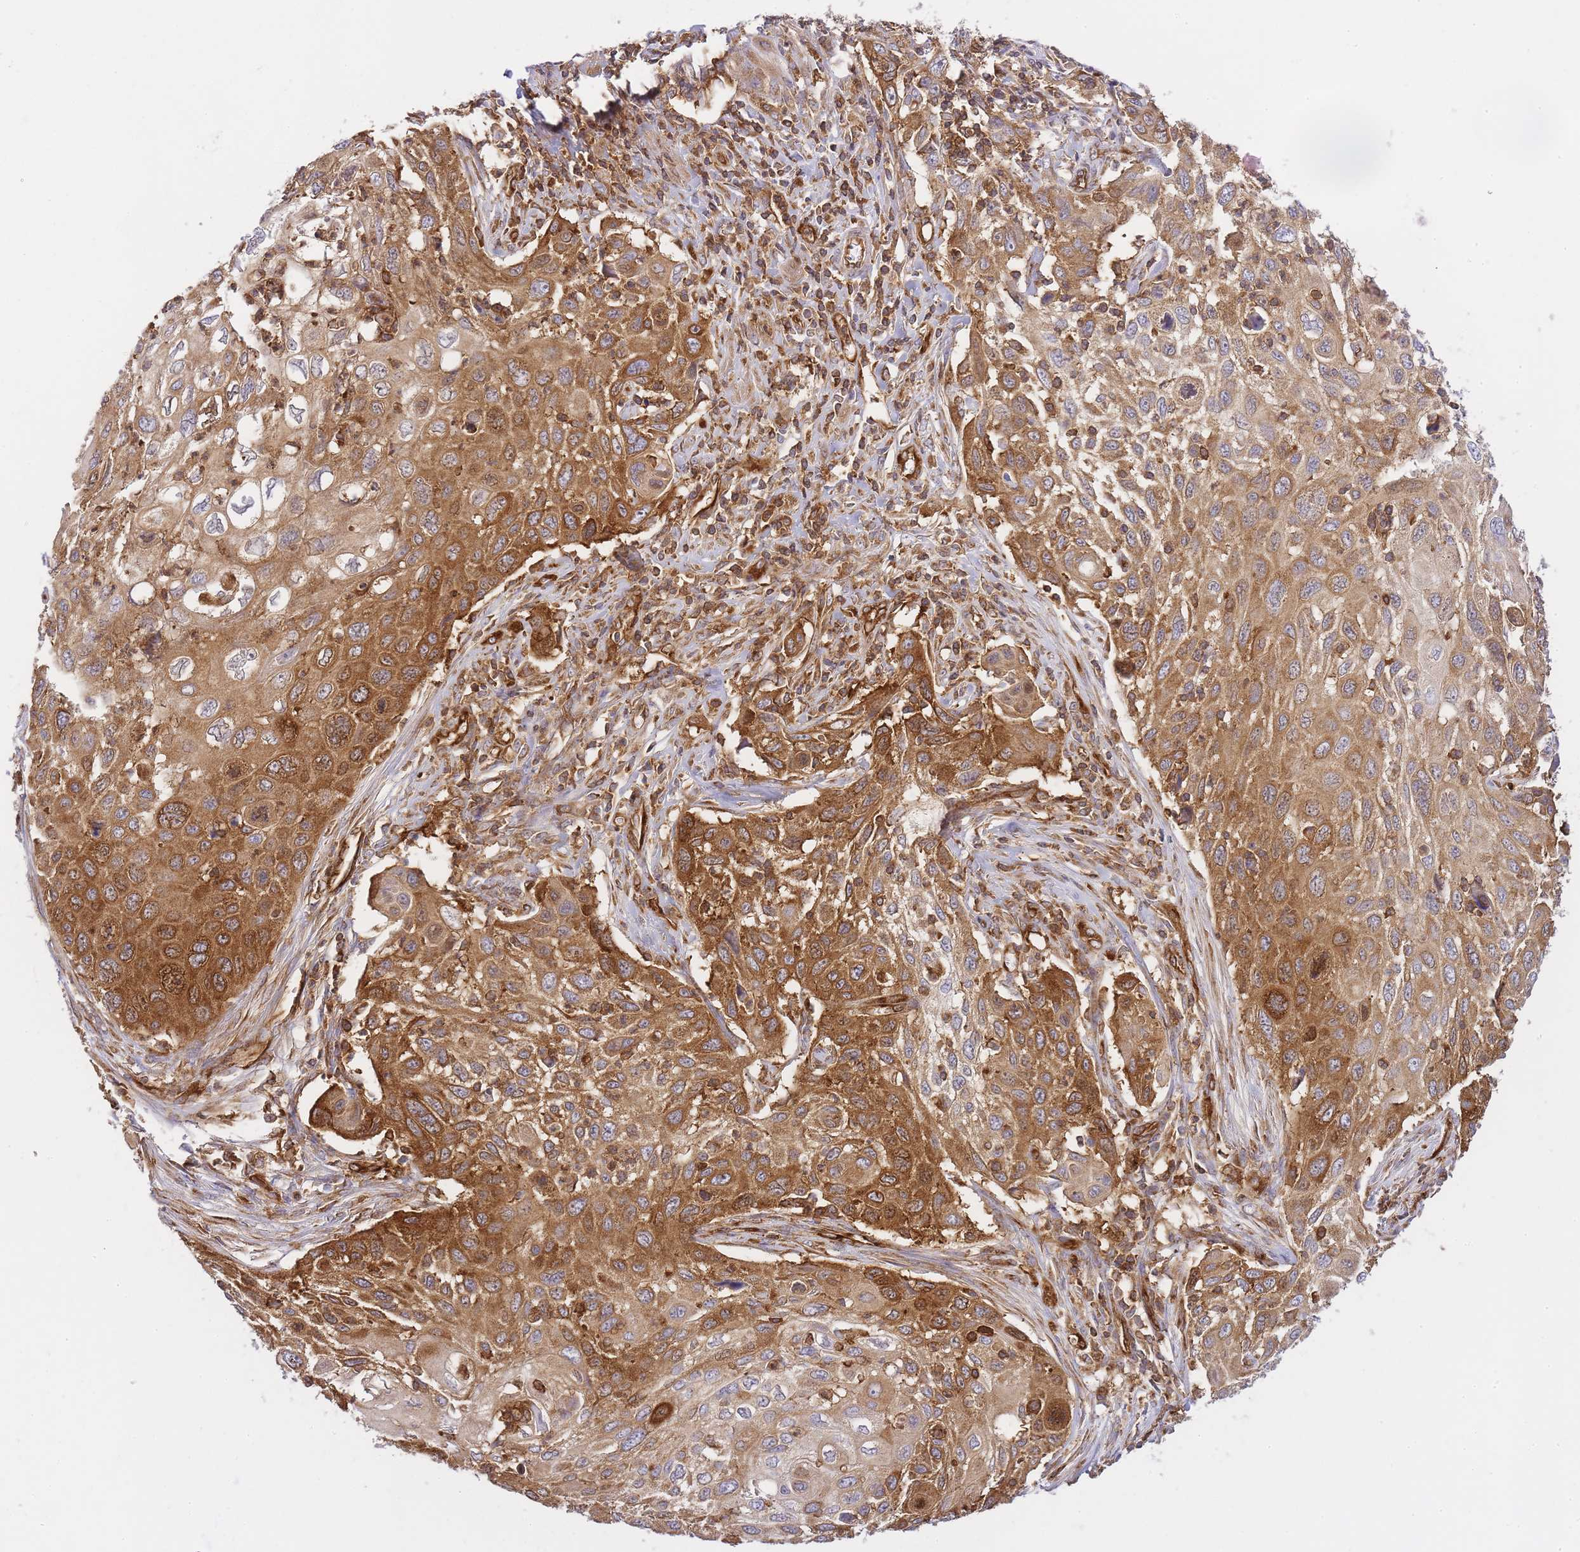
{"staining": {"intensity": "moderate", "quantity": ">75%", "location": "cytoplasmic/membranous,nuclear"}, "tissue": "cervical cancer", "cell_type": "Tumor cells", "image_type": "cancer", "snomed": [{"axis": "morphology", "description": "Squamous cell carcinoma, NOS"}, {"axis": "topography", "description": "Cervix"}], "caption": "Squamous cell carcinoma (cervical) tissue shows moderate cytoplasmic/membranous and nuclear staining in approximately >75% of tumor cells", "gene": "MSN", "patient": {"sex": "female", "age": 70}}